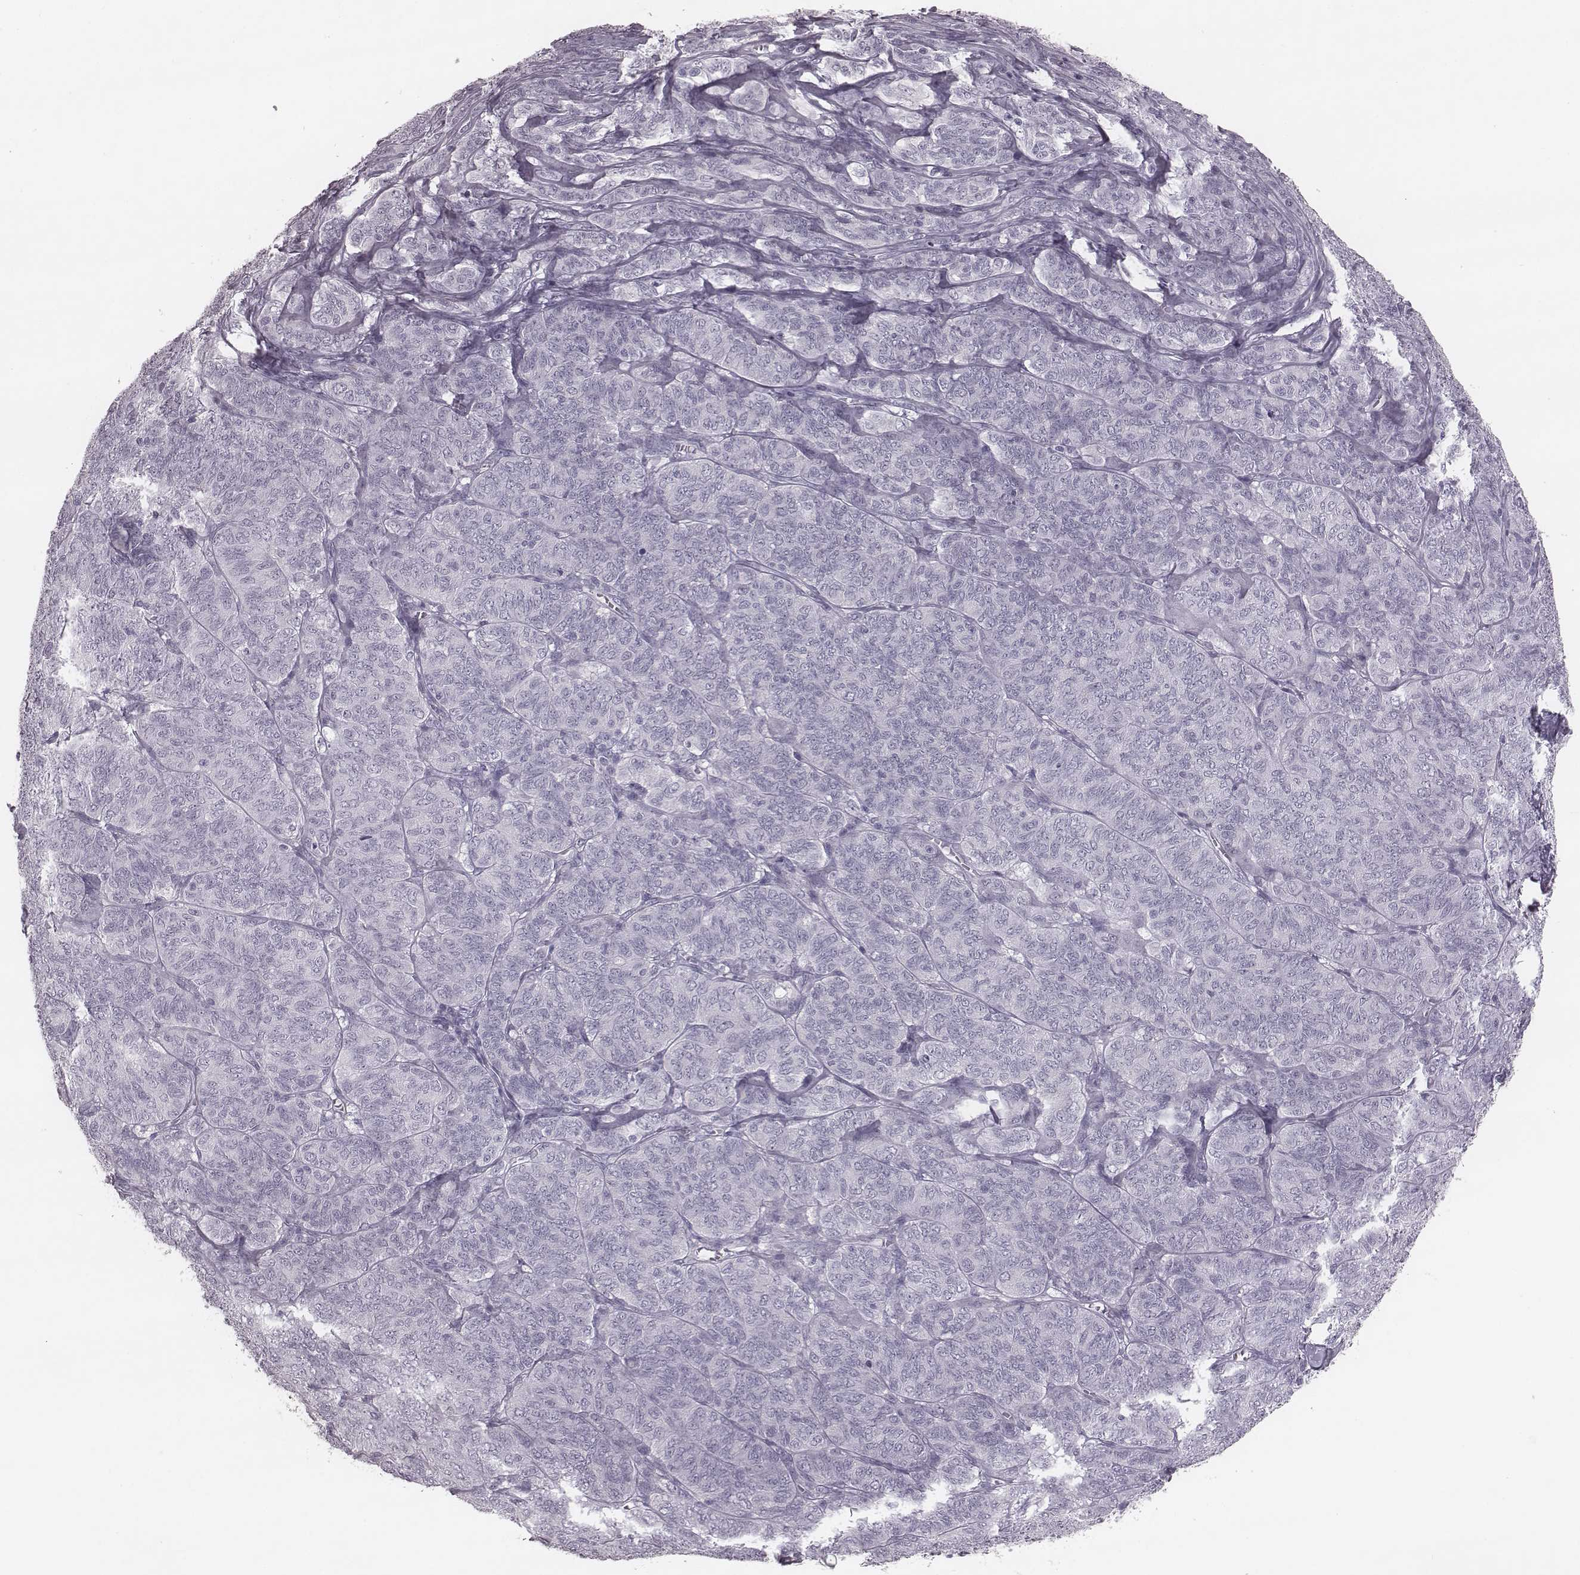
{"staining": {"intensity": "negative", "quantity": "none", "location": "none"}, "tissue": "ovarian cancer", "cell_type": "Tumor cells", "image_type": "cancer", "snomed": [{"axis": "morphology", "description": "Carcinoma, endometroid"}, {"axis": "topography", "description": "Ovary"}], "caption": "Tumor cells are negative for protein expression in human ovarian cancer.", "gene": "KRT74", "patient": {"sex": "female", "age": 80}}